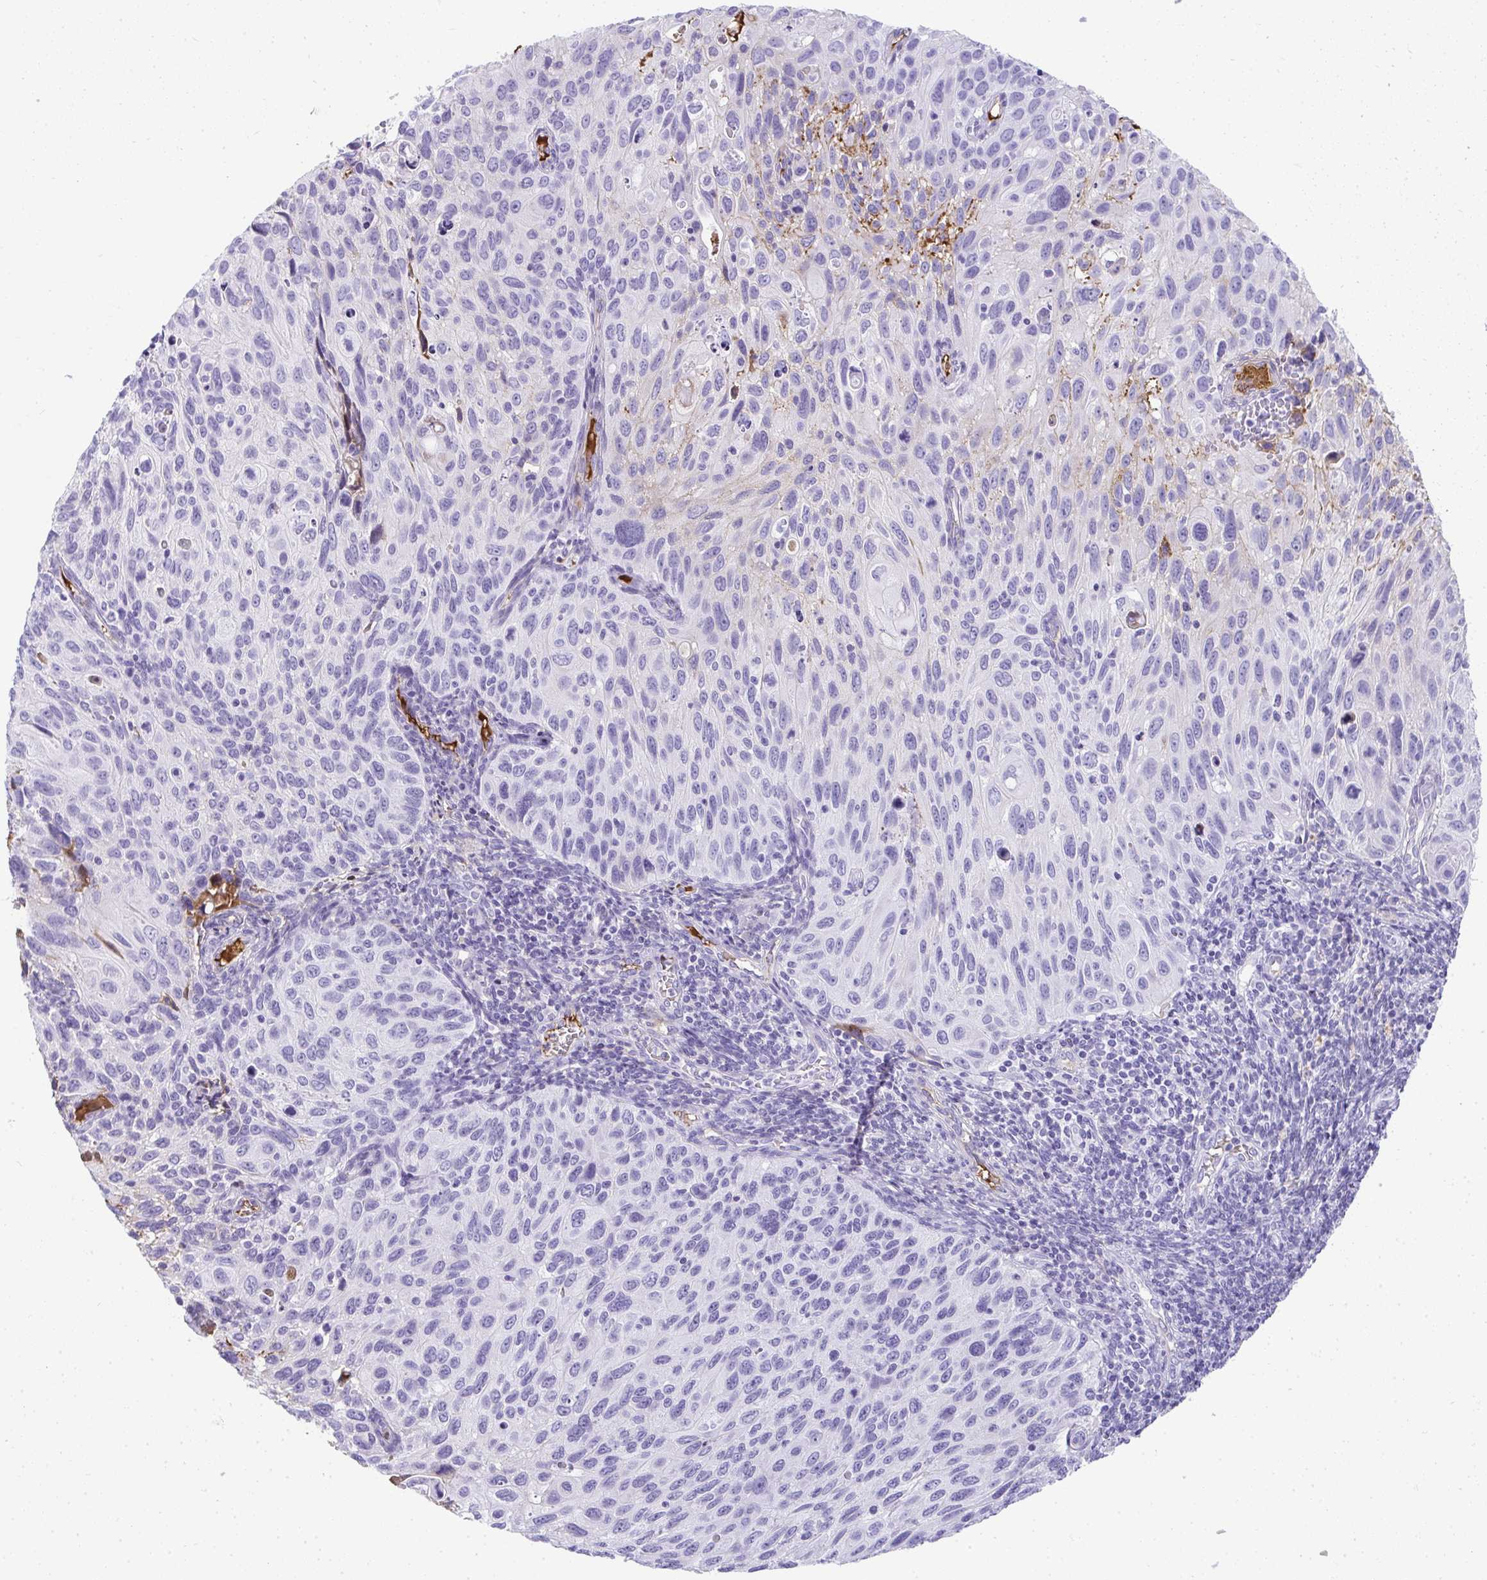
{"staining": {"intensity": "negative", "quantity": "none", "location": "none"}, "tissue": "cervical cancer", "cell_type": "Tumor cells", "image_type": "cancer", "snomed": [{"axis": "morphology", "description": "Squamous cell carcinoma, NOS"}, {"axis": "topography", "description": "Cervix"}], "caption": "DAB immunohistochemical staining of cervical cancer (squamous cell carcinoma) displays no significant positivity in tumor cells.", "gene": "ZSWIM3", "patient": {"sex": "female", "age": 70}}